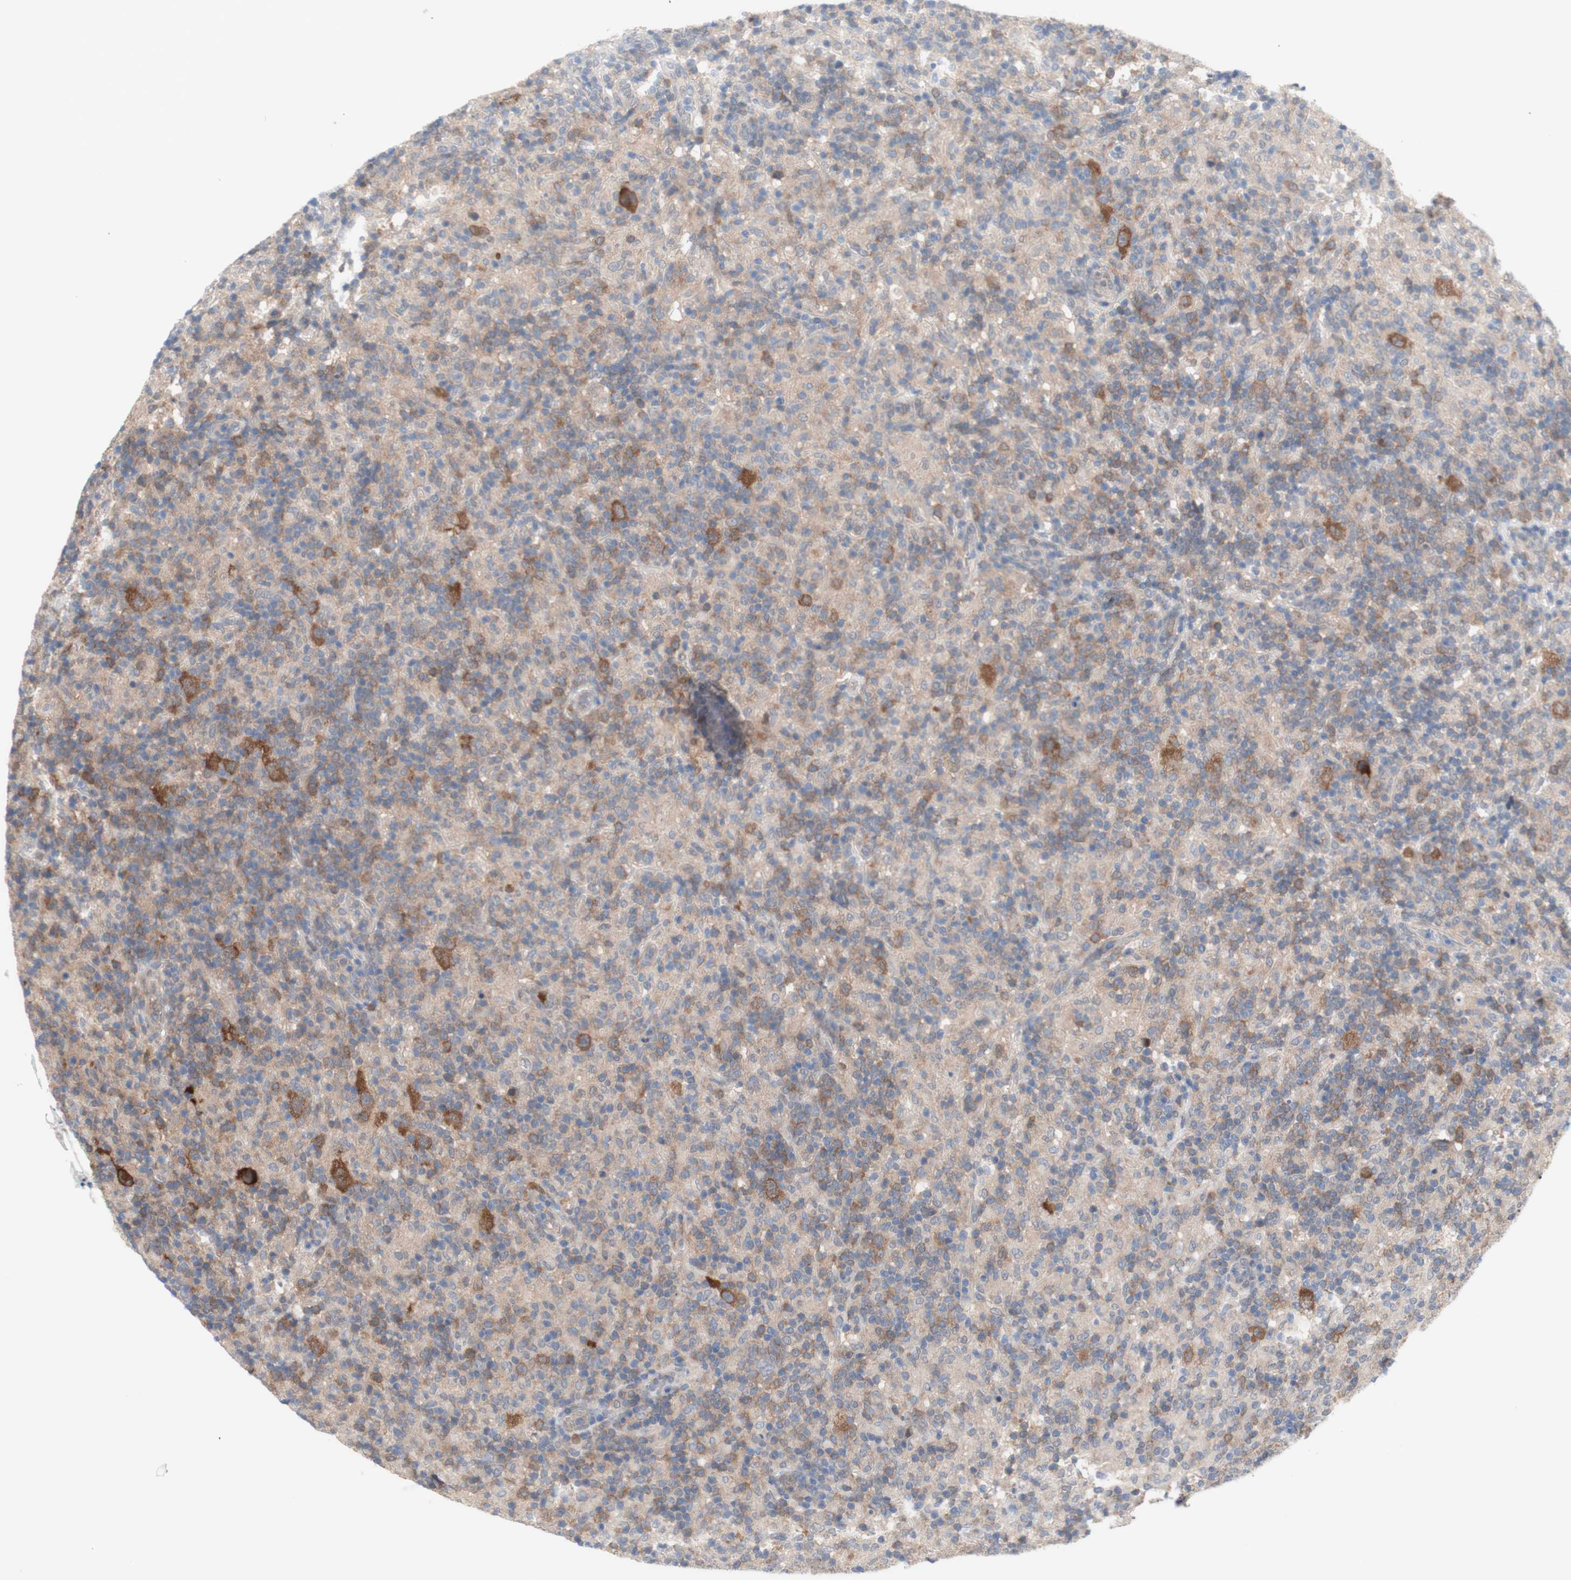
{"staining": {"intensity": "moderate", "quantity": ">75%", "location": "cytoplasmic/membranous"}, "tissue": "lymphoma", "cell_type": "Tumor cells", "image_type": "cancer", "snomed": [{"axis": "morphology", "description": "Hodgkin's disease, NOS"}, {"axis": "topography", "description": "Lymph node"}], "caption": "Tumor cells show medium levels of moderate cytoplasmic/membranous expression in approximately >75% of cells in human lymphoma.", "gene": "PRMT5", "patient": {"sex": "male", "age": 70}}